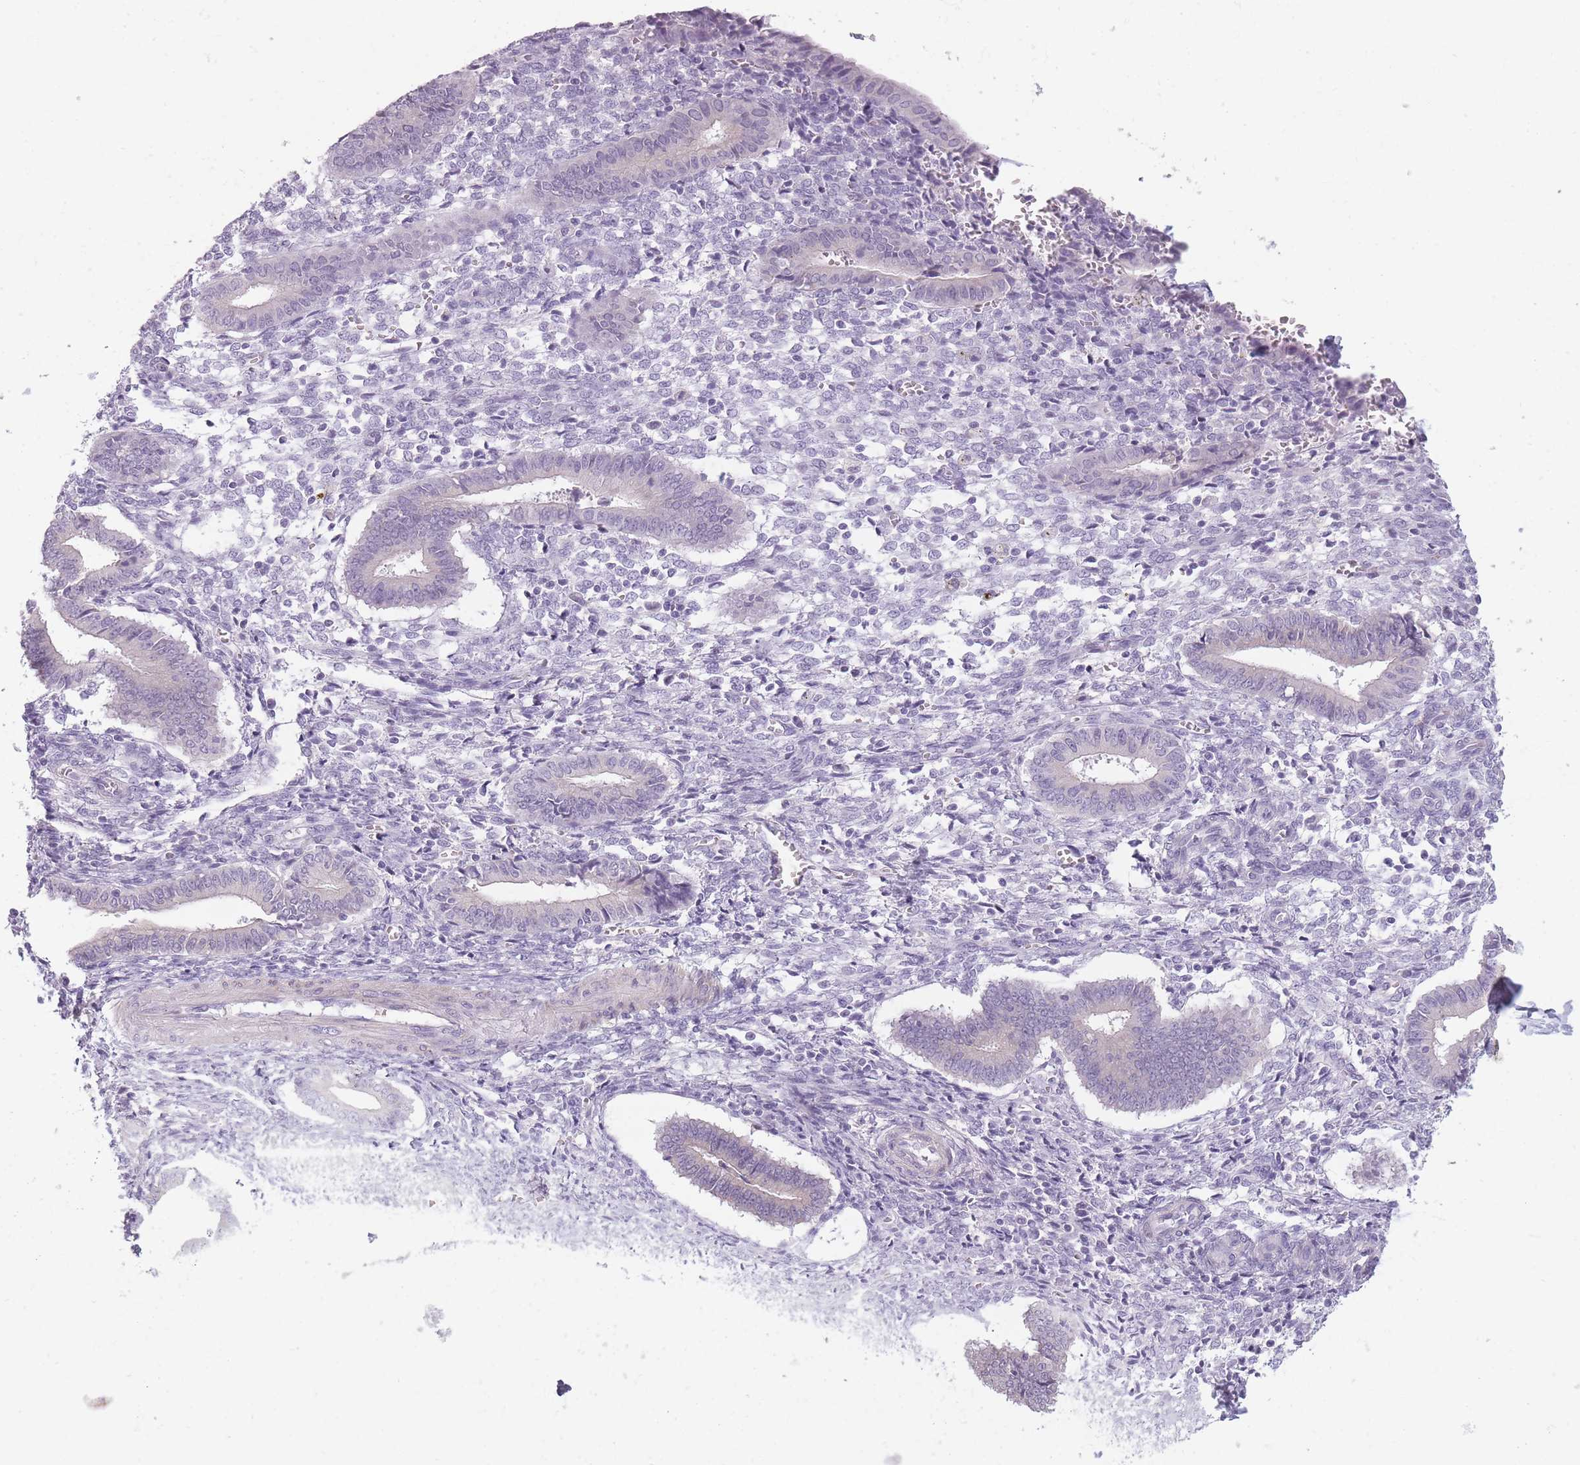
{"staining": {"intensity": "negative", "quantity": "none", "location": "none"}, "tissue": "endometrium", "cell_type": "Cells in endometrial stroma", "image_type": "normal", "snomed": [{"axis": "morphology", "description": "Normal tissue, NOS"}, {"axis": "topography", "description": "Other"}, {"axis": "topography", "description": "Endometrium"}], "caption": "High magnification brightfield microscopy of normal endometrium stained with DAB (brown) and counterstained with hematoxylin (blue): cells in endometrial stroma show no significant positivity.", "gene": "TMEM236", "patient": {"sex": "female", "age": 44}}